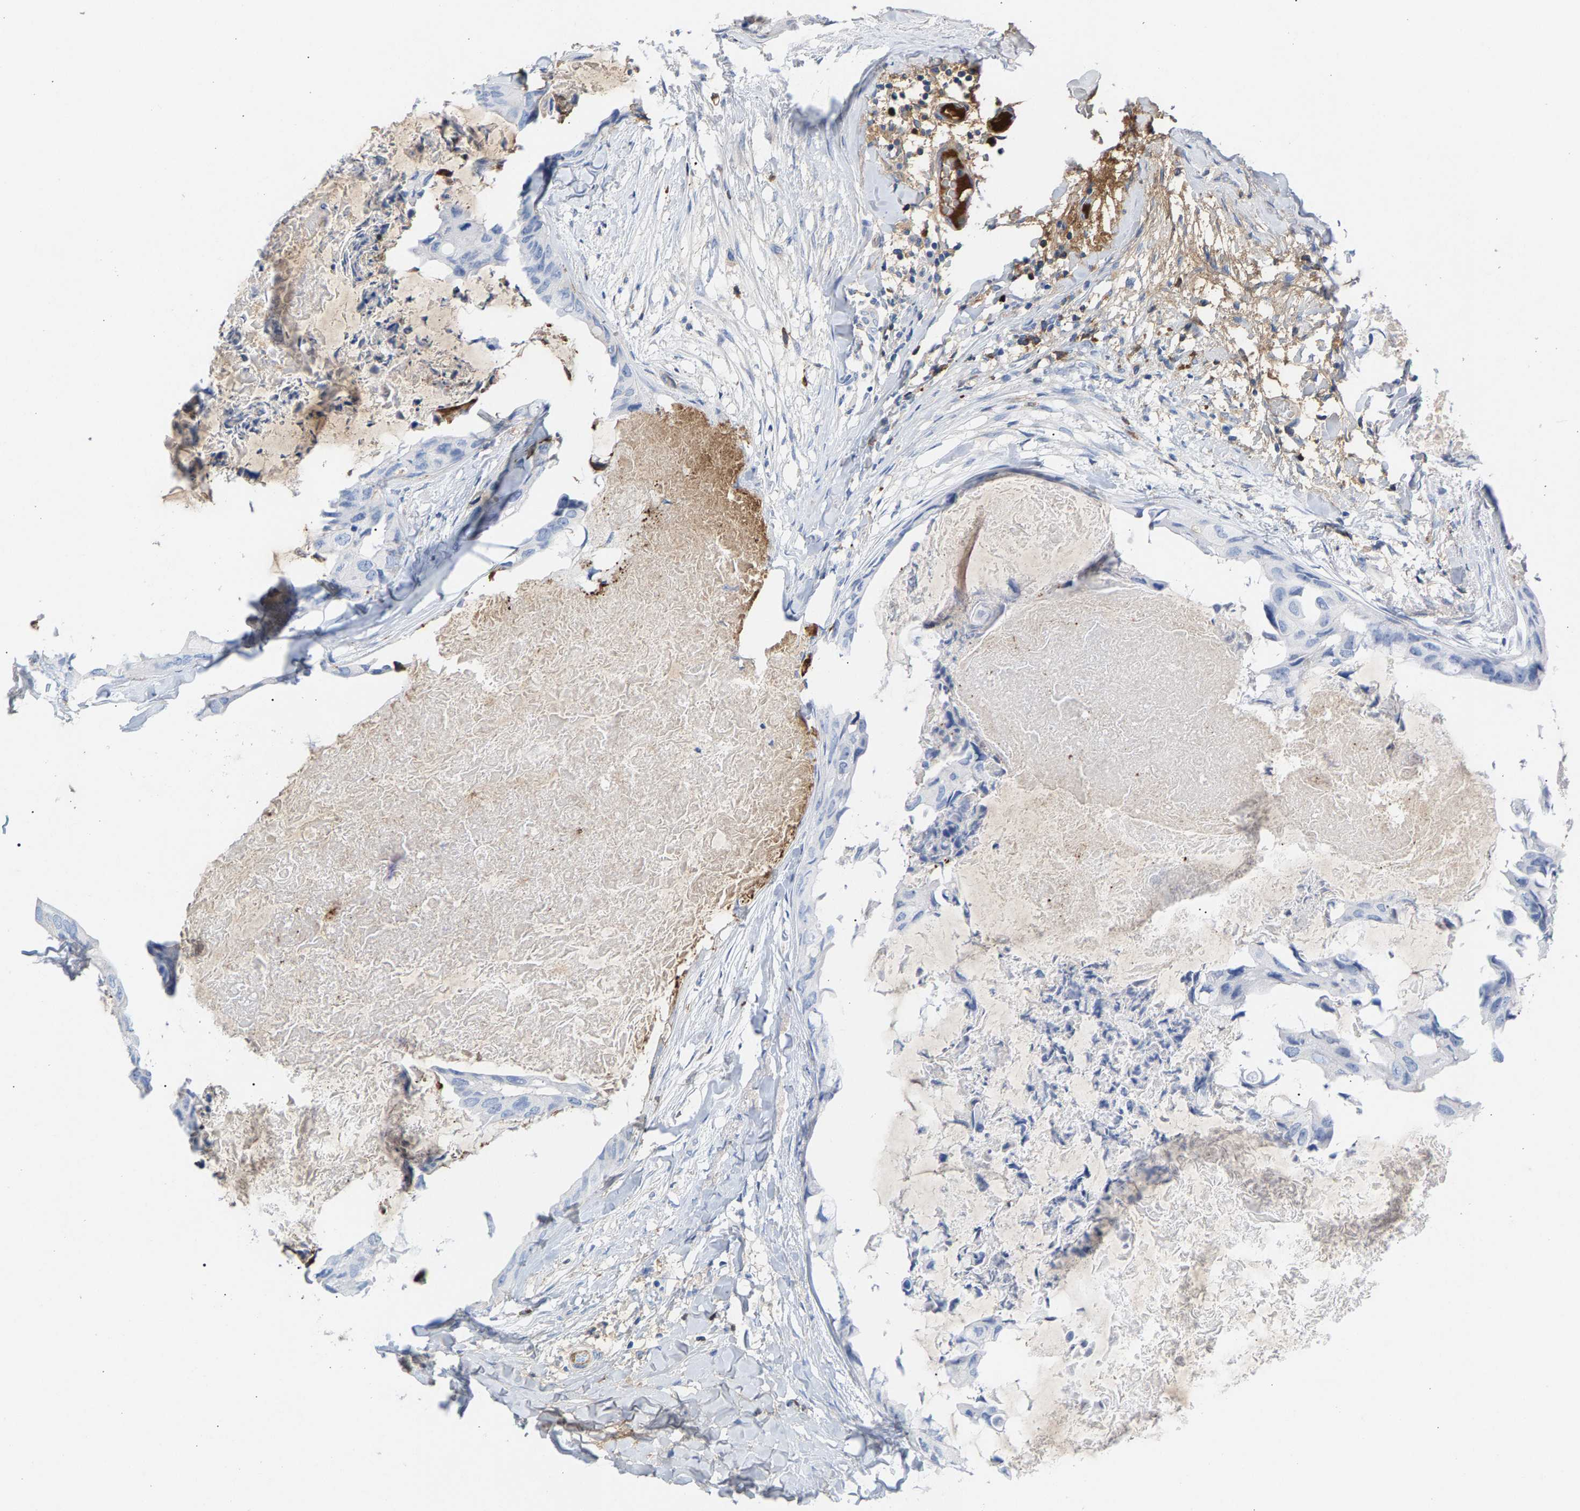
{"staining": {"intensity": "negative", "quantity": "none", "location": "none"}, "tissue": "breast cancer", "cell_type": "Tumor cells", "image_type": "cancer", "snomed": [{"axis": "morphology", "description": "Duct carcinoma"}, {"axis": "topography", "description": "Breast"}], "caption": "Protein analysis of breast cancer reveals no significant staining in tumor cells.", "gene": "APOH", "patient": {"sex": "female", "age": 40}}